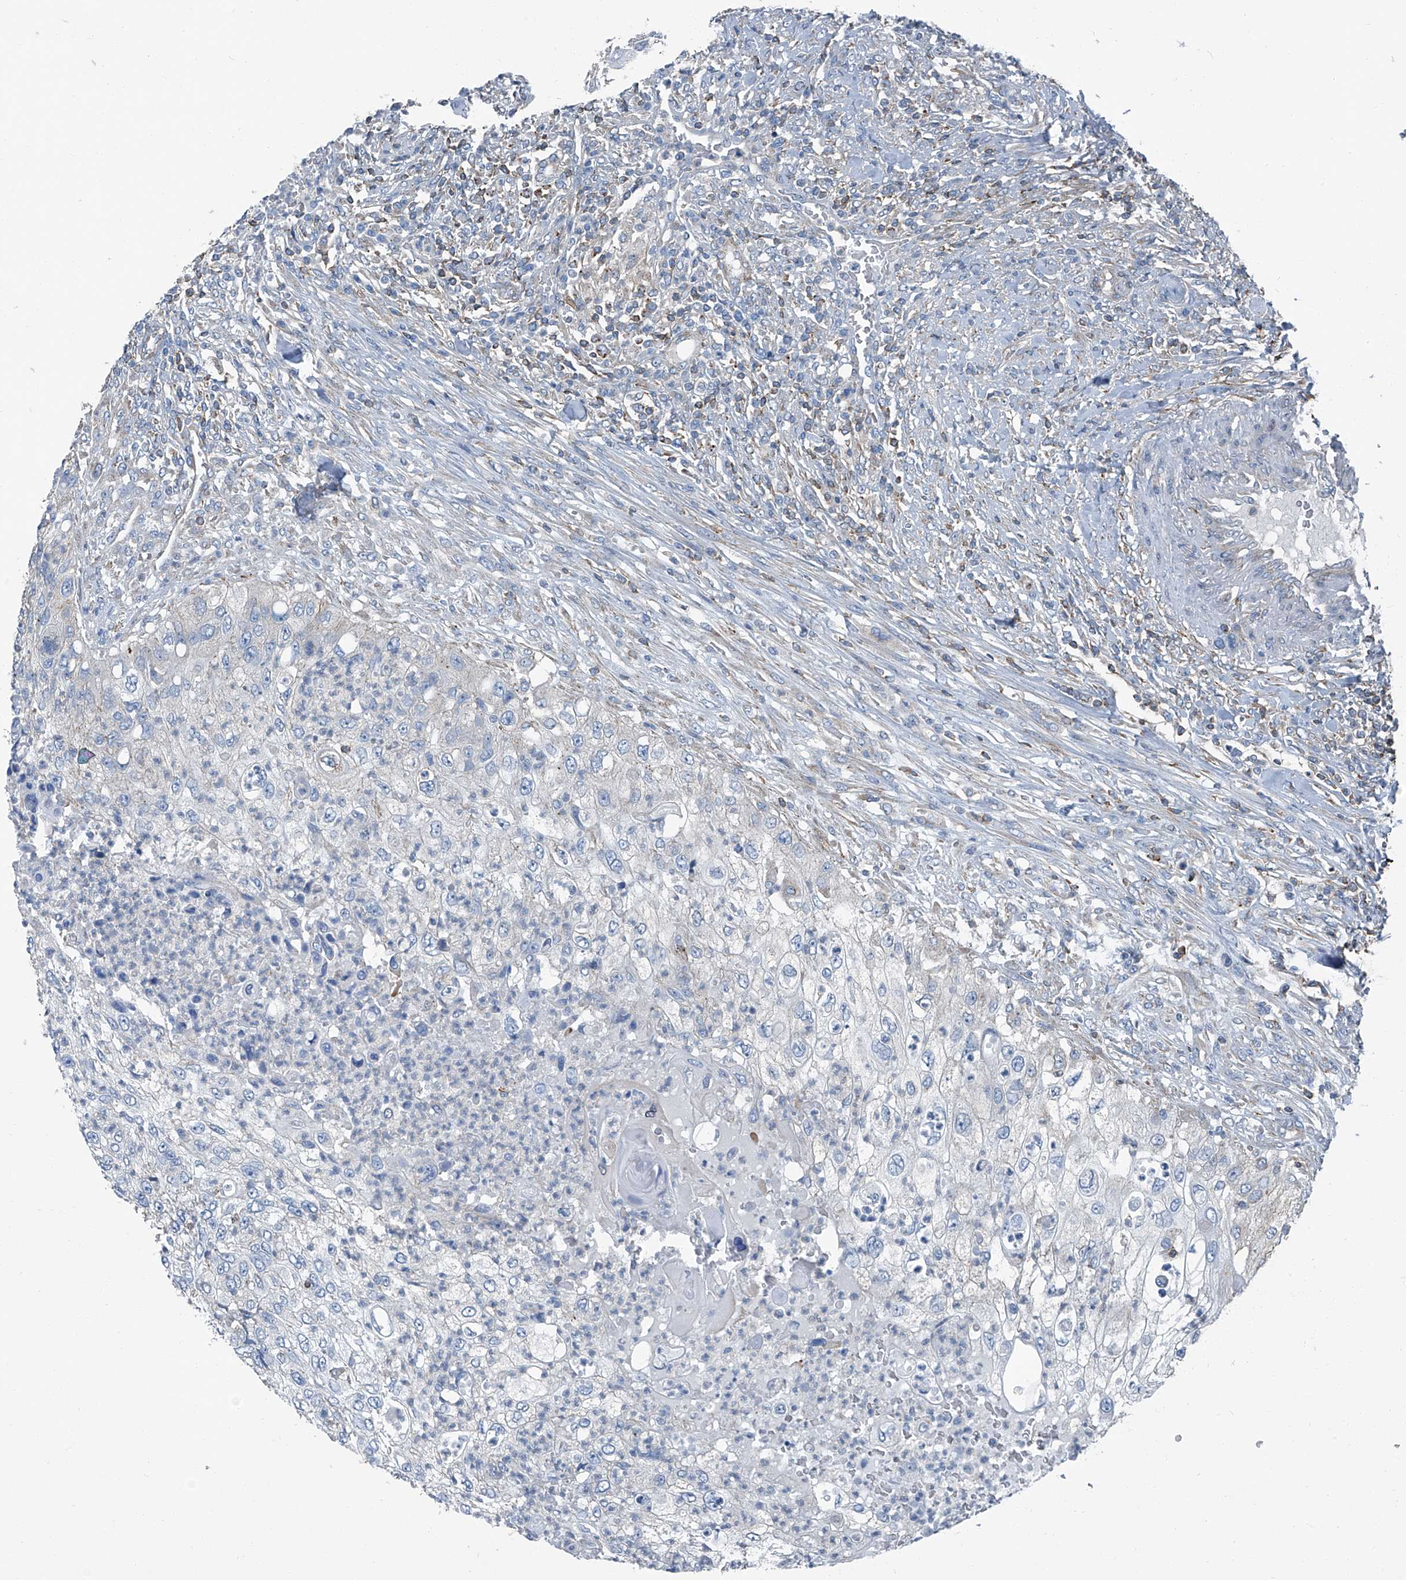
{"staining": {"intensity": "negative", "quantity": "none", "location": "none"}, "tissue": "urothelial cancer", "cell_type": "Tumor cells", "image_type": "cancer", "snomed": [{"axis": "morphology", "description": "Urothelial carcinoma, High grade"}, {"axis": "topography", "description": "Urinary bladder"}], "caption": "Human urothelial cancer stained for a protein using immunohistochemistry (IHC) shows no staining in tumor cells.", "gene": "SEPTIN7", "patient": {"sex": "female", "age": 60}}